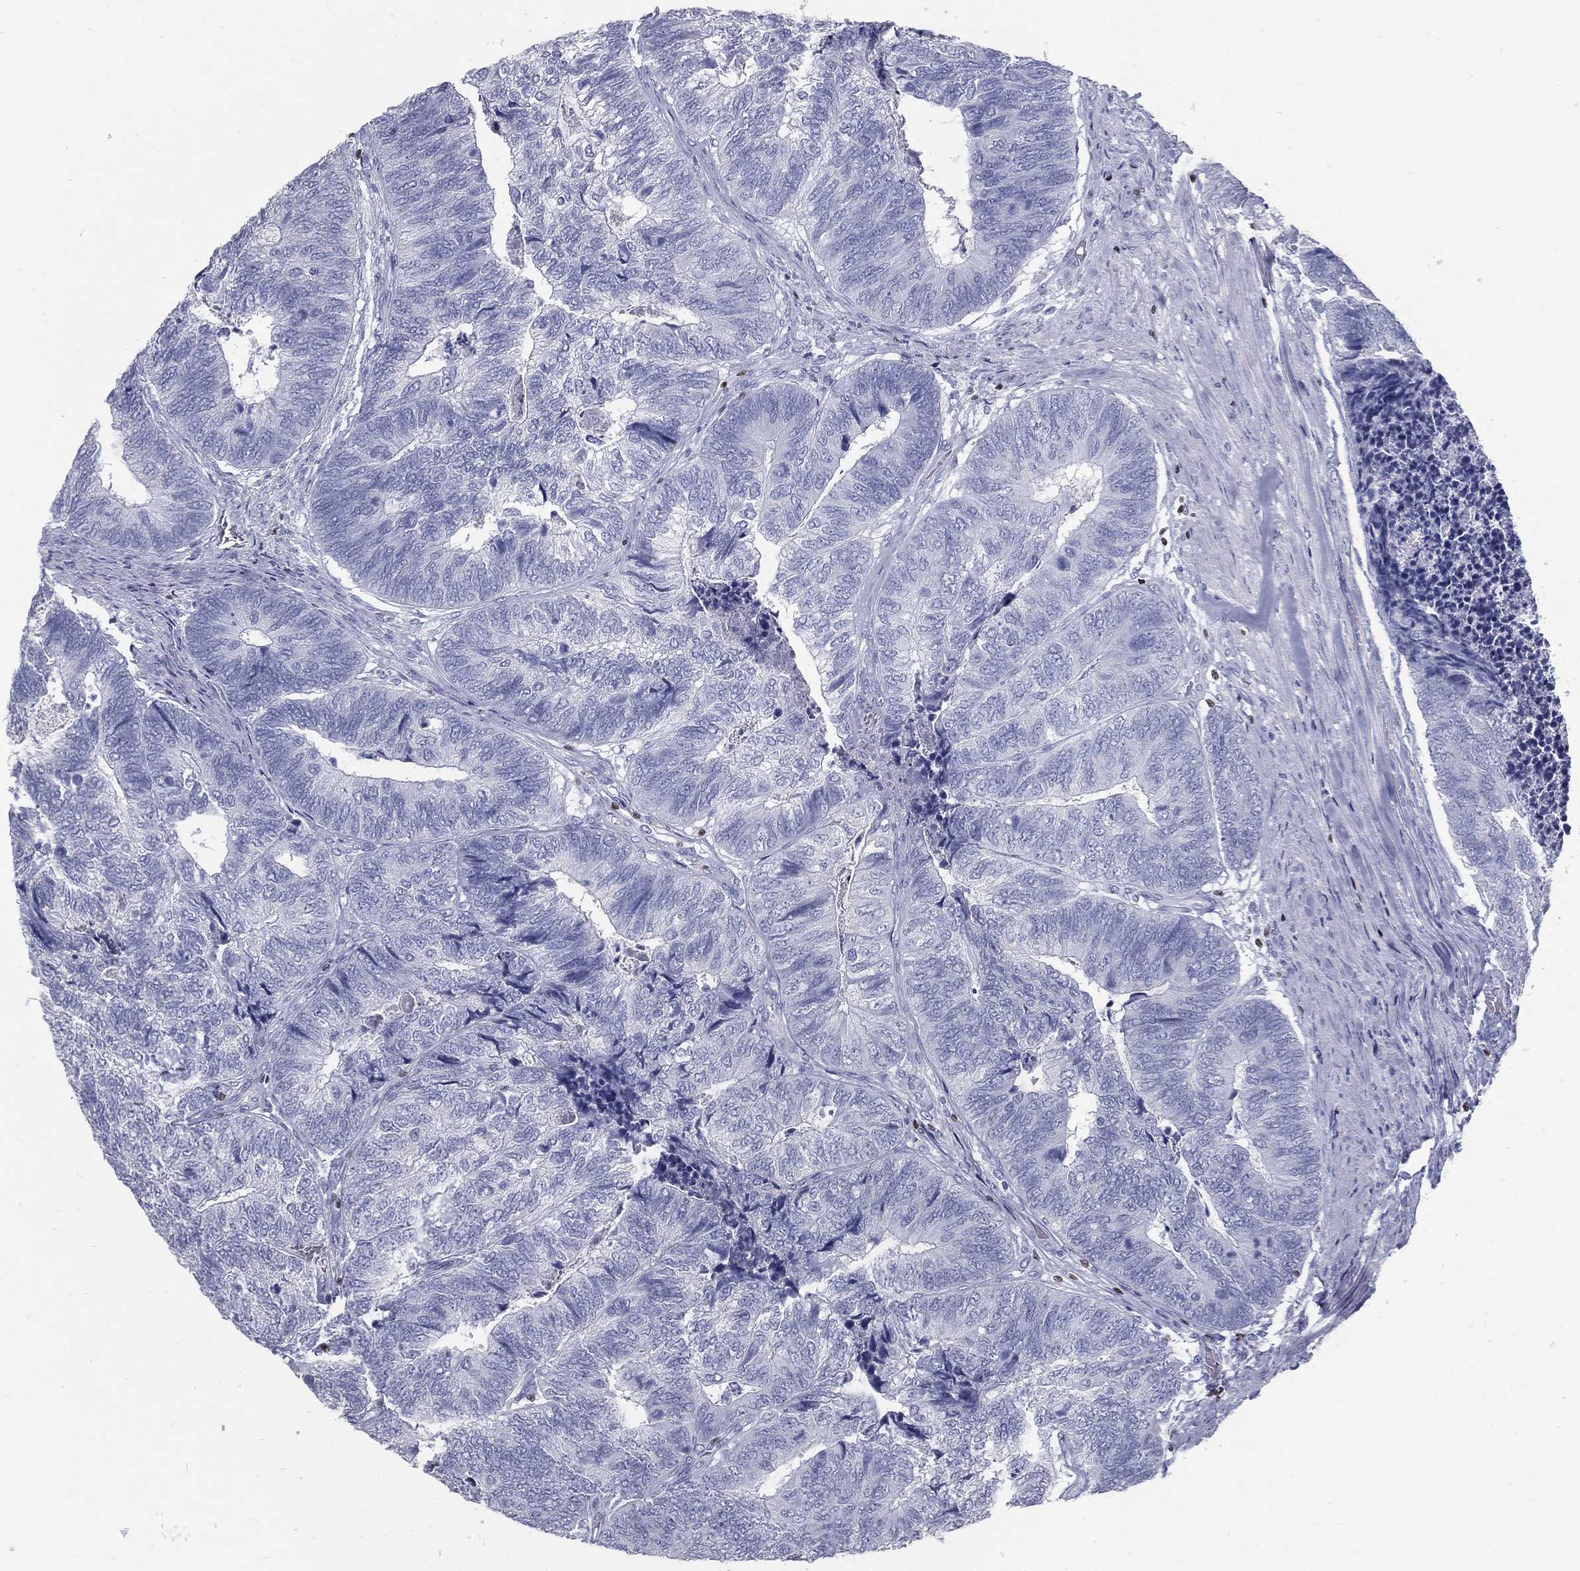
{"staining": {"intensity": "negative", "quantity": "none", "location": "none"}, "tissue": "colorectal cancer", "cell_type": "Tumor cells", "image_type": "cancer", "snomed": [{"axis": "morphology", "description": "Adenocarcinoma, NOS"}, {"axis": "topography", "description": "Colon"}], "caption": "The micrograph reveals no staining of tumor cells in colorectal cancer.", "gene": "PYHIN1", "patient": {"sex": "female", "age": 67}}